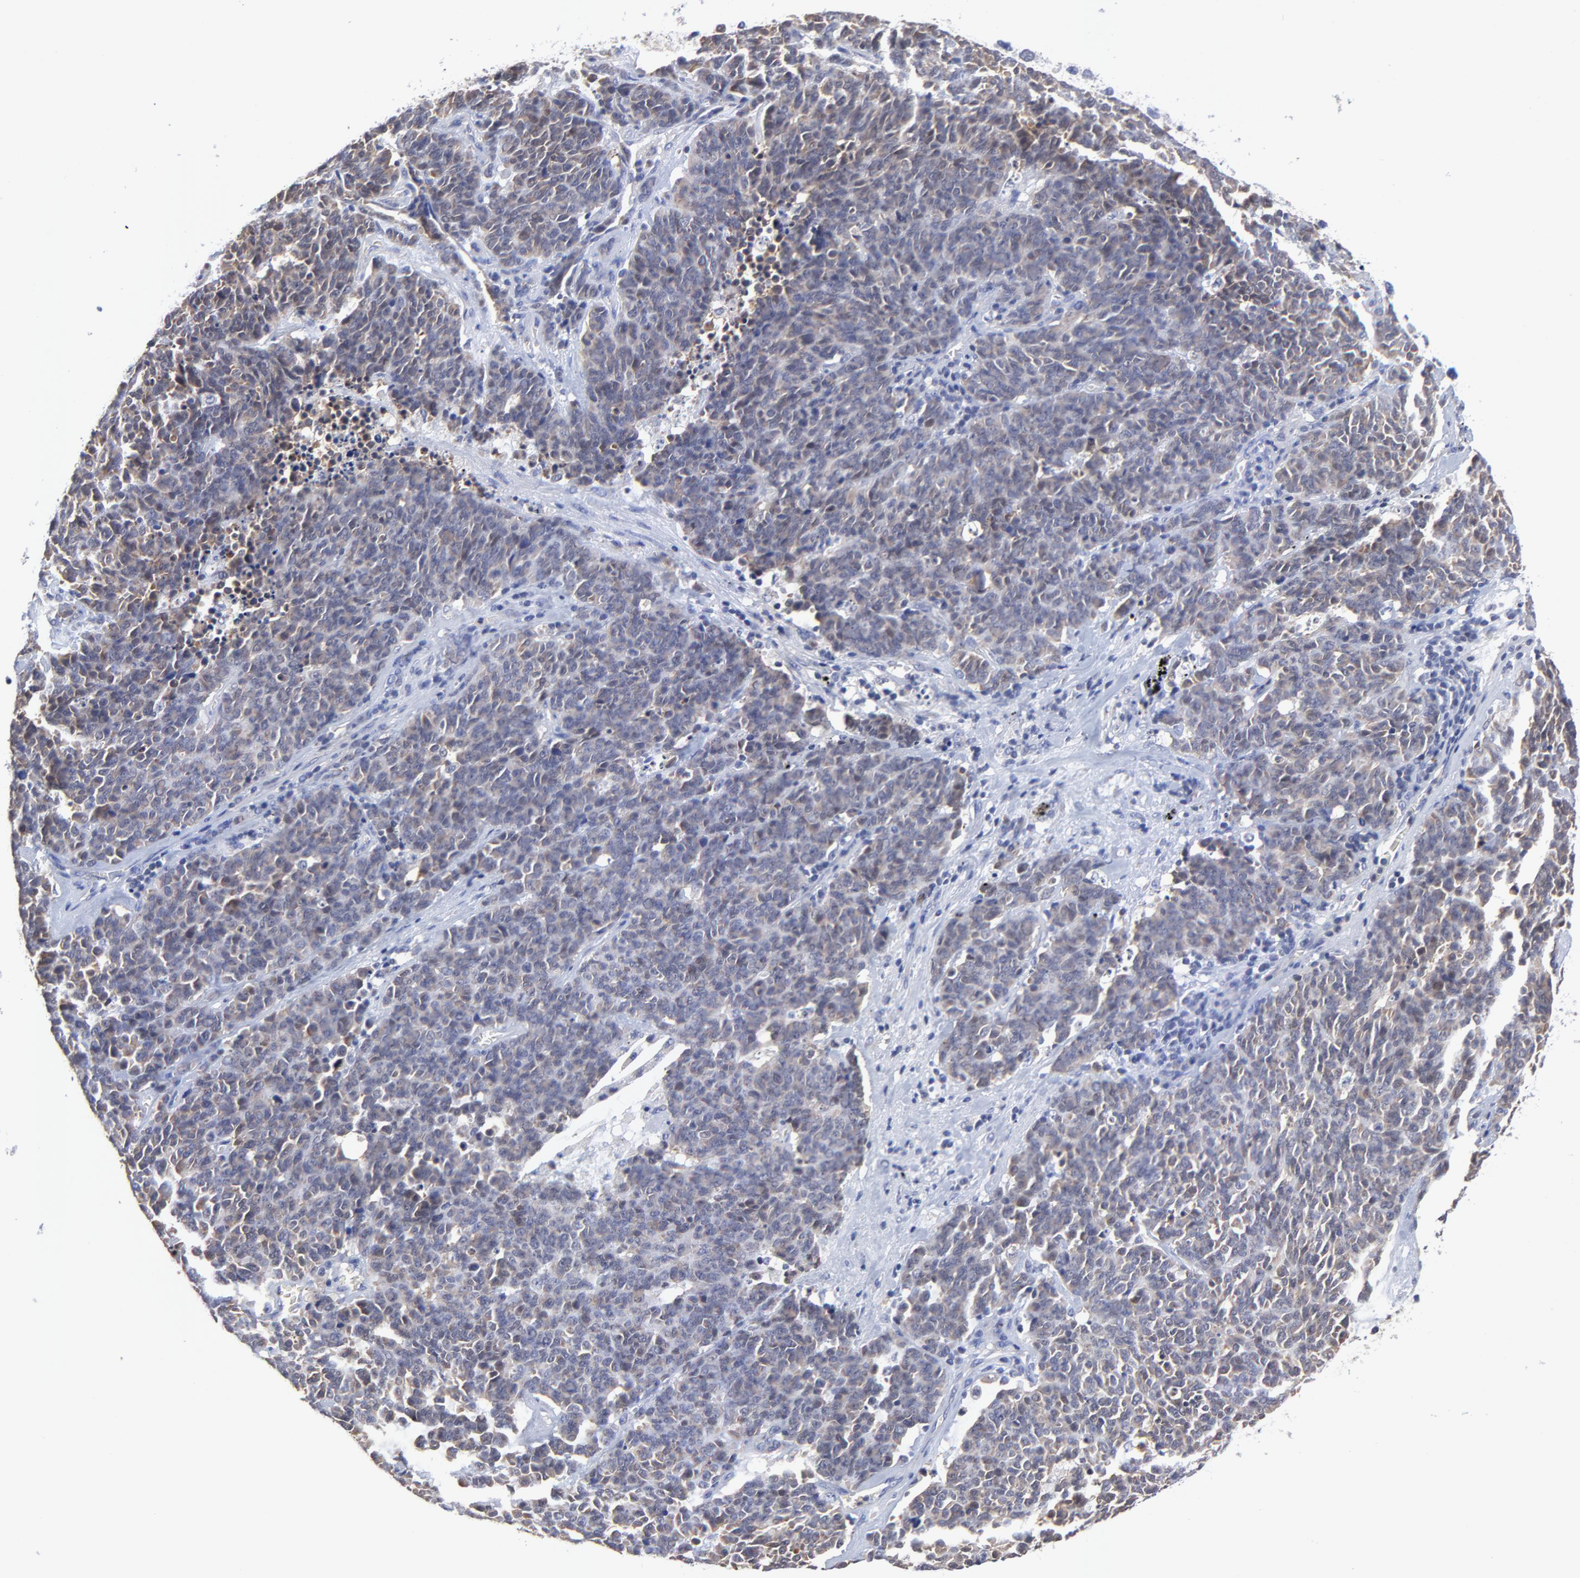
{"staining": {"intensity": "negative", "quantity": "none", "location": "none"}, "tissue": "lung cancer", "cell_type": "Tumor cells", "image_type": "cancer", "snomed": [{"axis": "morphology", "description": "Neoplasm, malignant, NOS"}, {"axis": "topography", "description": "Lung"}], "caption": "This is an IHC micrograph of human lung cancer (neoplasm (malignant)). There is no staining in tumor cells.", "gene": "PCMT1", "patient": {"sex": "female", "age": 58}}